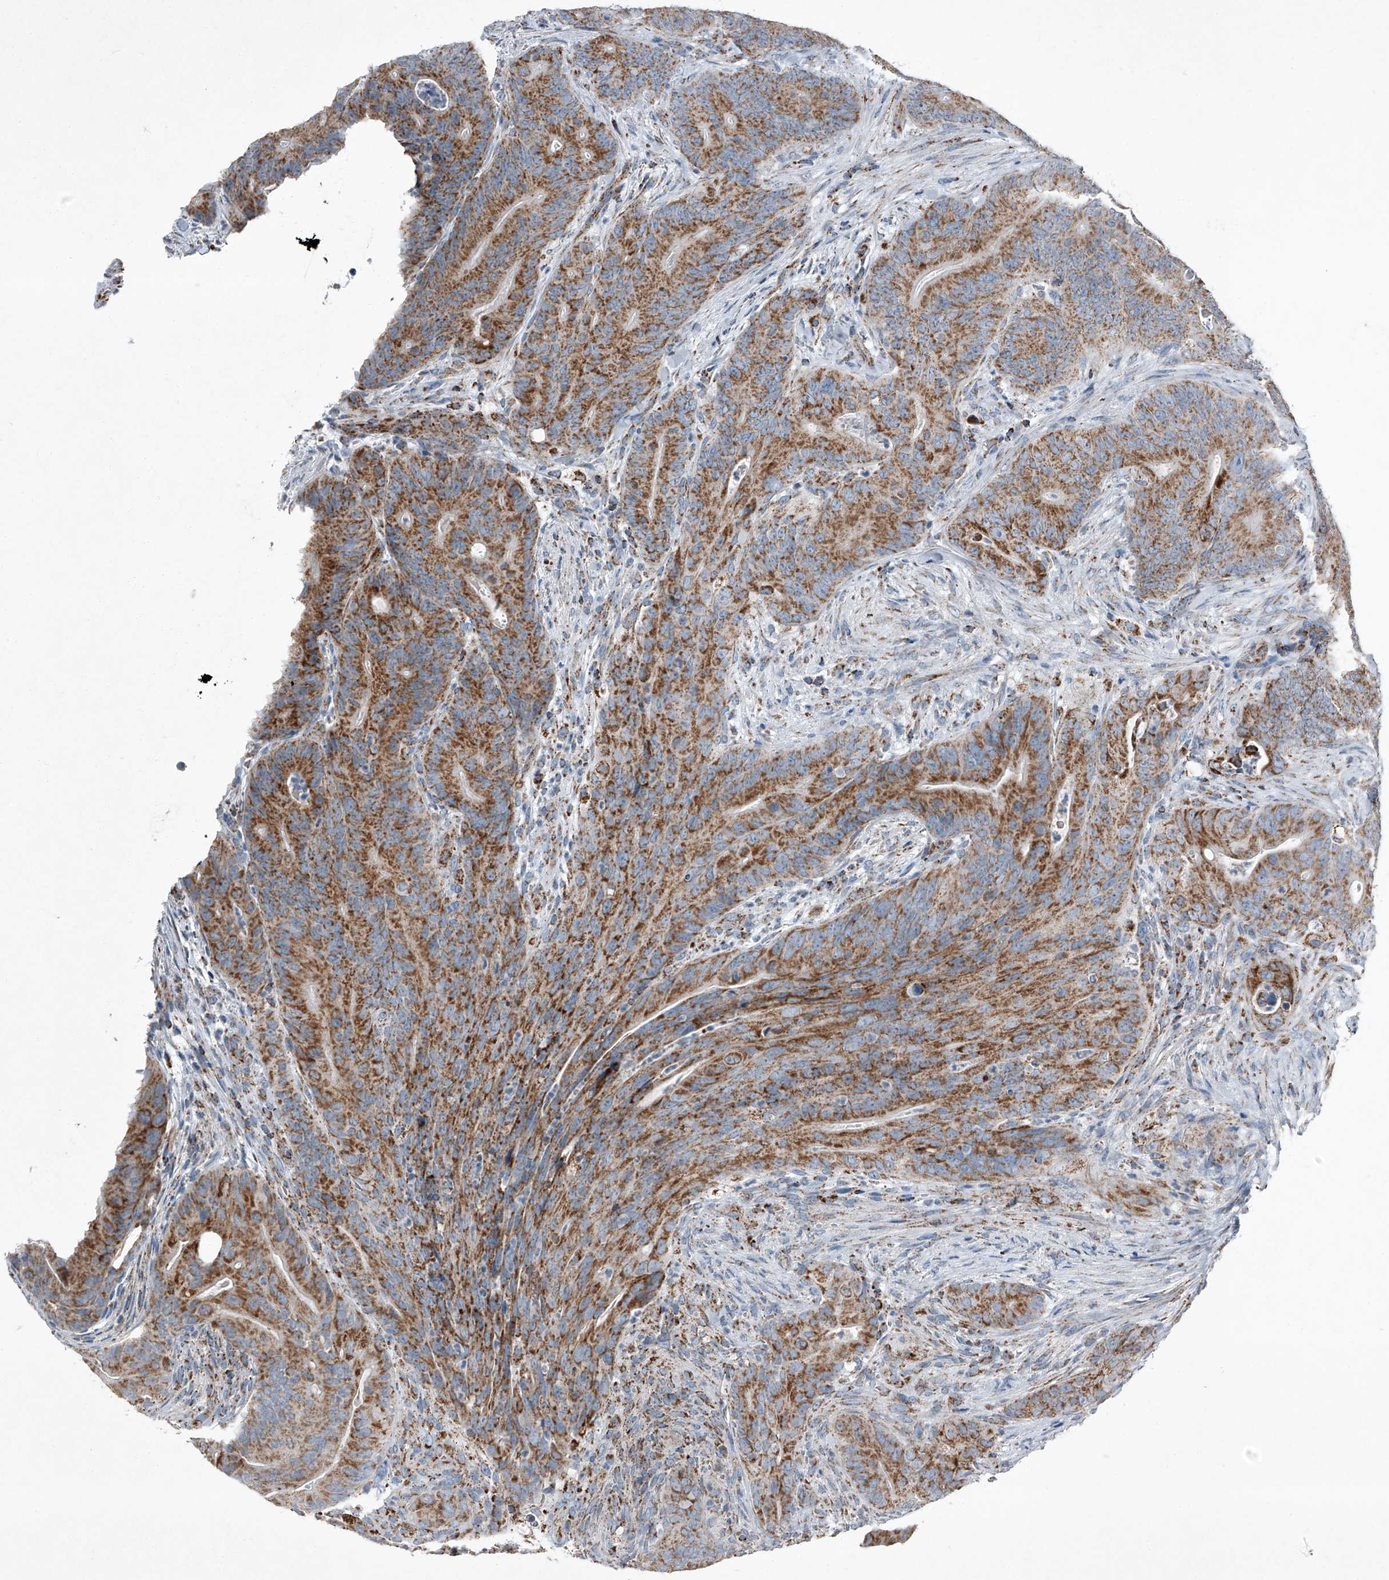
{"staining": {"intensity": "moderate", "quantity": ">75%", "location": "cytoplasmic/membranous"}, "tissue": "colorectal cancer", "cell_type": "Tumor cells", "image_type": "cancer", "snomed": [{"axis": "morphology", "description": "Normal tissue, NOS"}, {"axis": "topography", "description": "Colon"}], "caption": "Moderate cytoplasmic/membranous positivity for a protein is seen in approximately >75% of tumor cells of colorectal cancer using IHC.", "gene": "CHRNA7", "patient": {"sex": "female", "age": 82}}